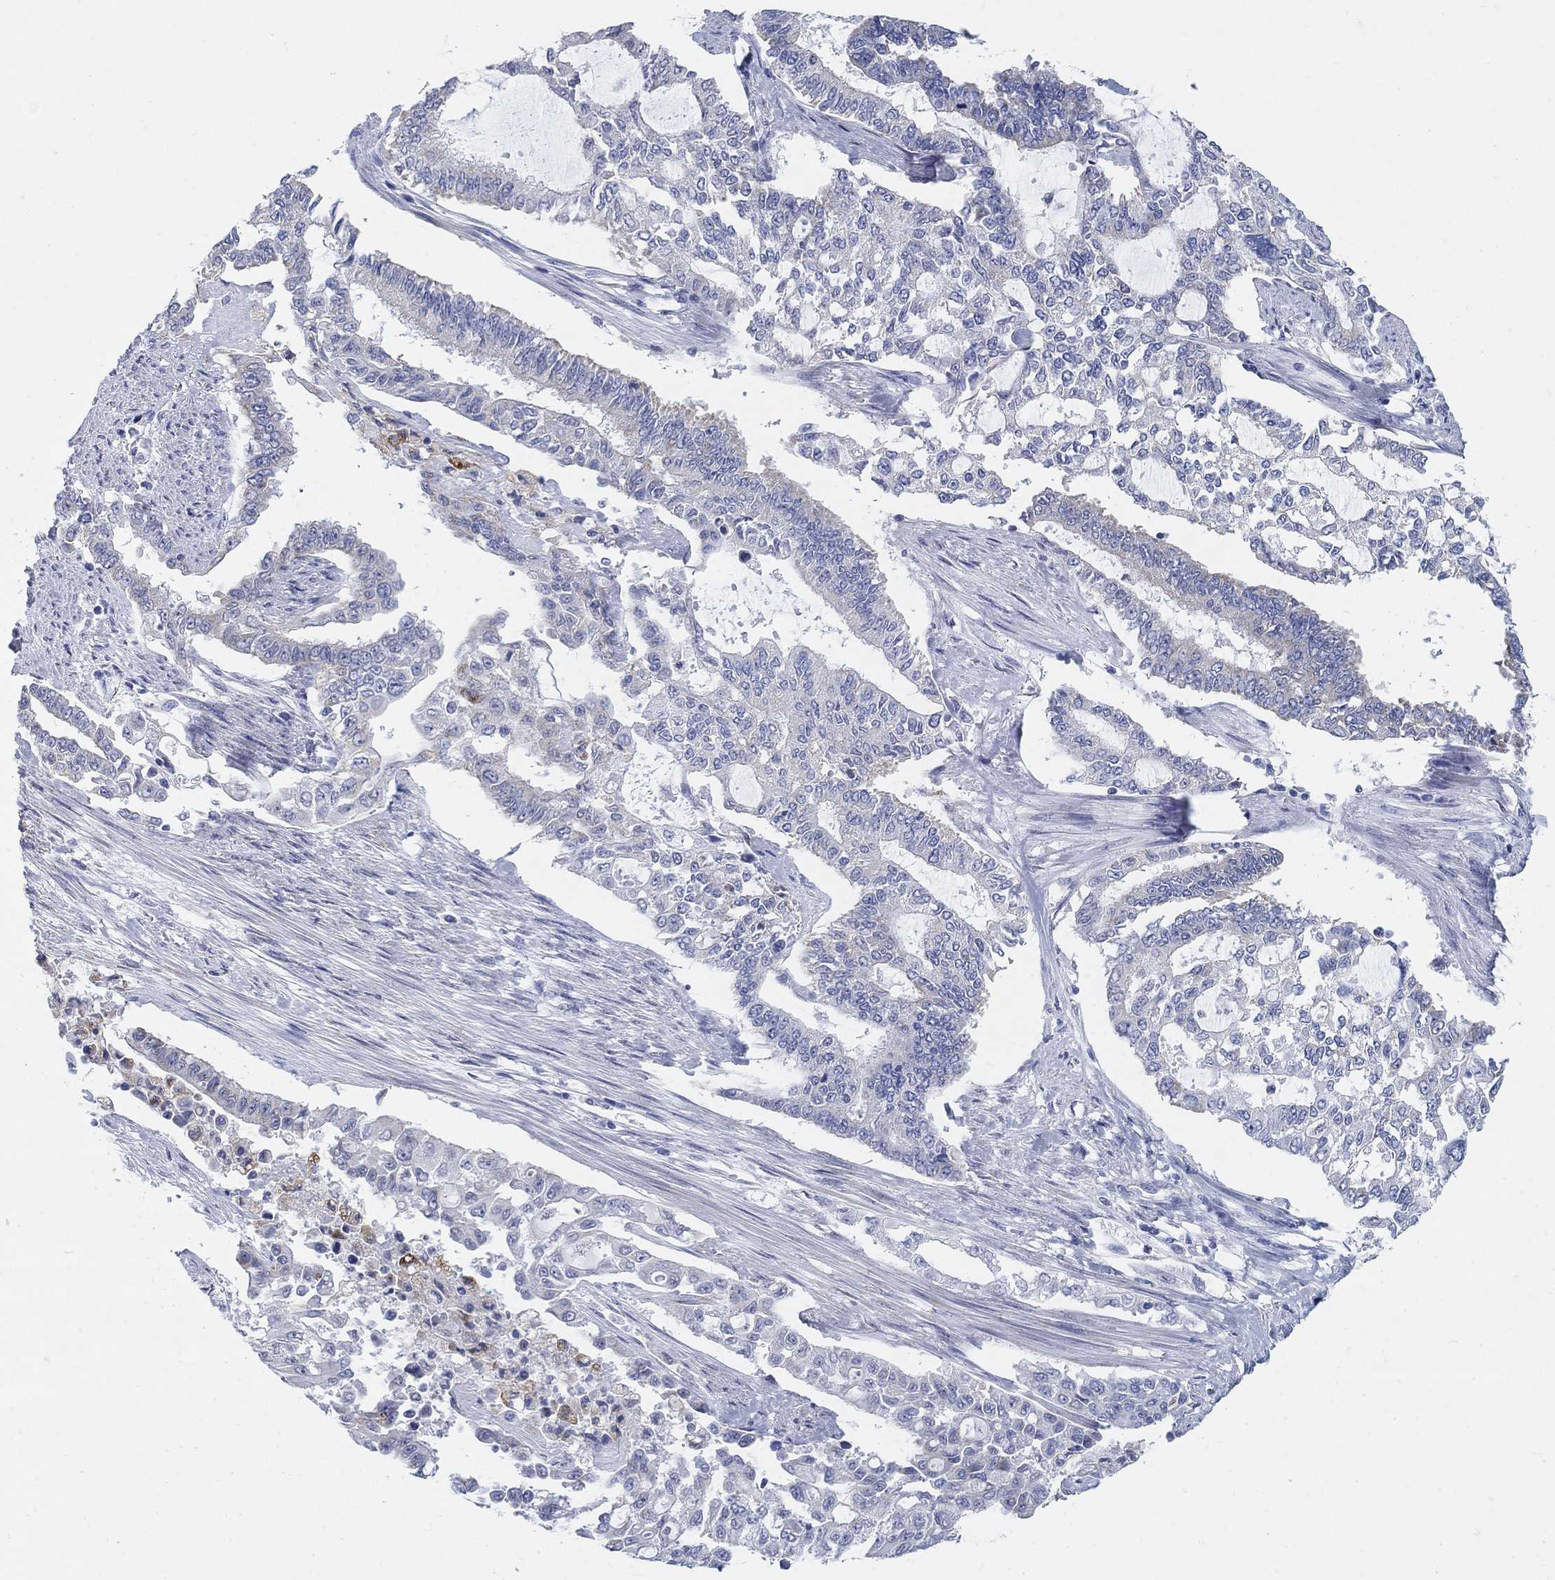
{"staining": {"intensity": "negative", "quantity": "none", "location": "none"}, "tissue": "endometrial cancer", "cell_type": "Tumor cells", "image_type": "cancer", "snomed": [{"axis": "morphology", "description": "Adenocarcinoma, NOS"}, {"axis": "topography", "description": "Uterus"}], "caption": "Endometrial adenocarcinoma stained for a protein using IHC shows no positivity tumor cells.", "gene": "SCCPDH", "patient": {"sex": "female", "age": 59}}